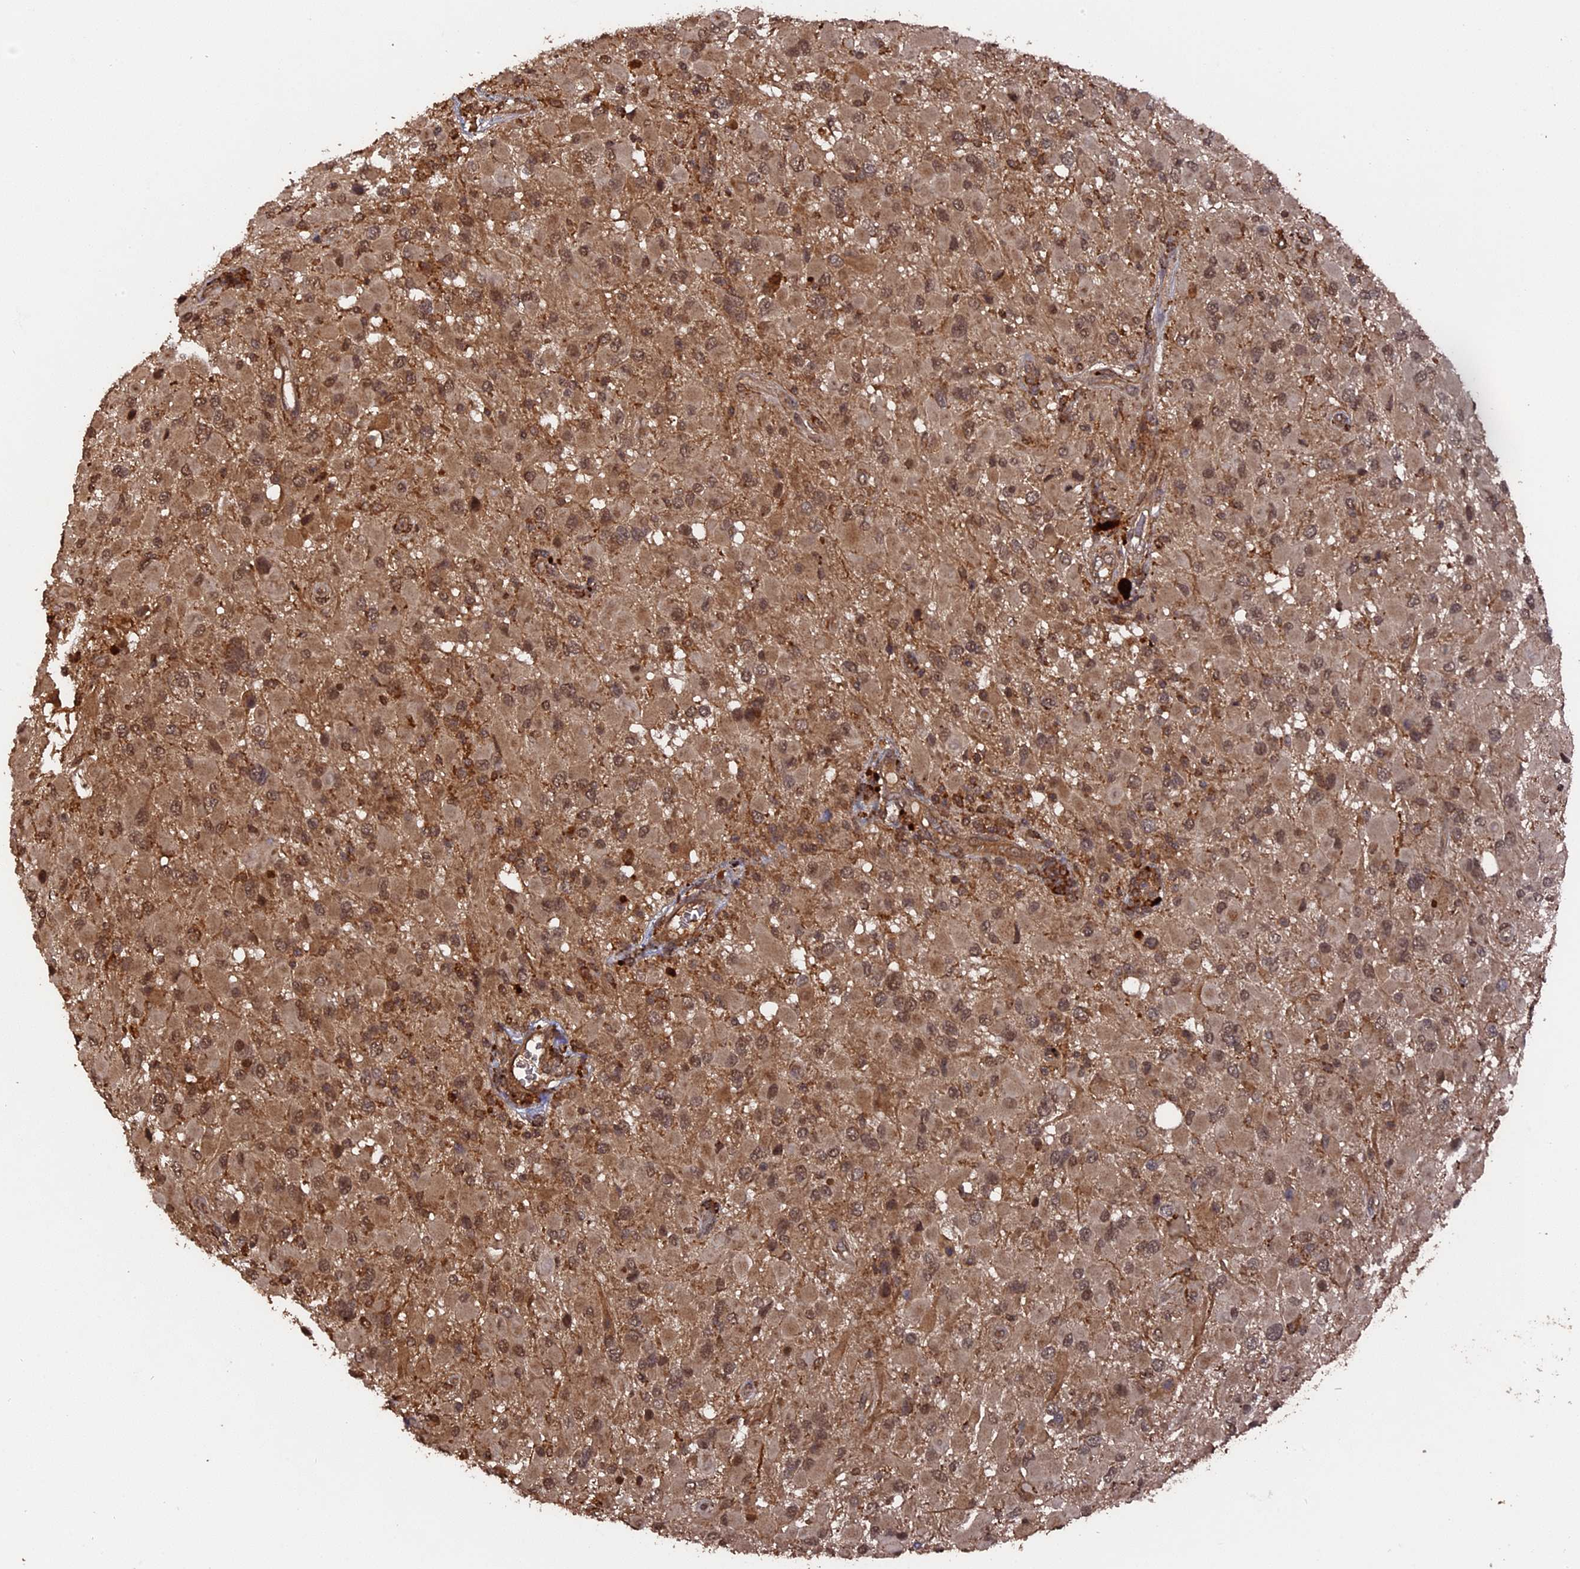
{"staining": {"intensity": "moderate", "quantity": ">75%", "location": "nuclear"}, "tissue": "glioma", "cell_type": "Tumor cells", "image_type": "cancer", "snomed": [{"axis": "morphology", "description": "Glioma, malignant, High grade"}, {"axis": "topography", "description": "Brain"}], "caption": "Approximately >75% of tumor cells in human glioma display moderate nuclear protein staining as visualized by brown immunohistochemical staining.", "gene": "TELO2", "patient": {"sex": "male", "age": 53}}